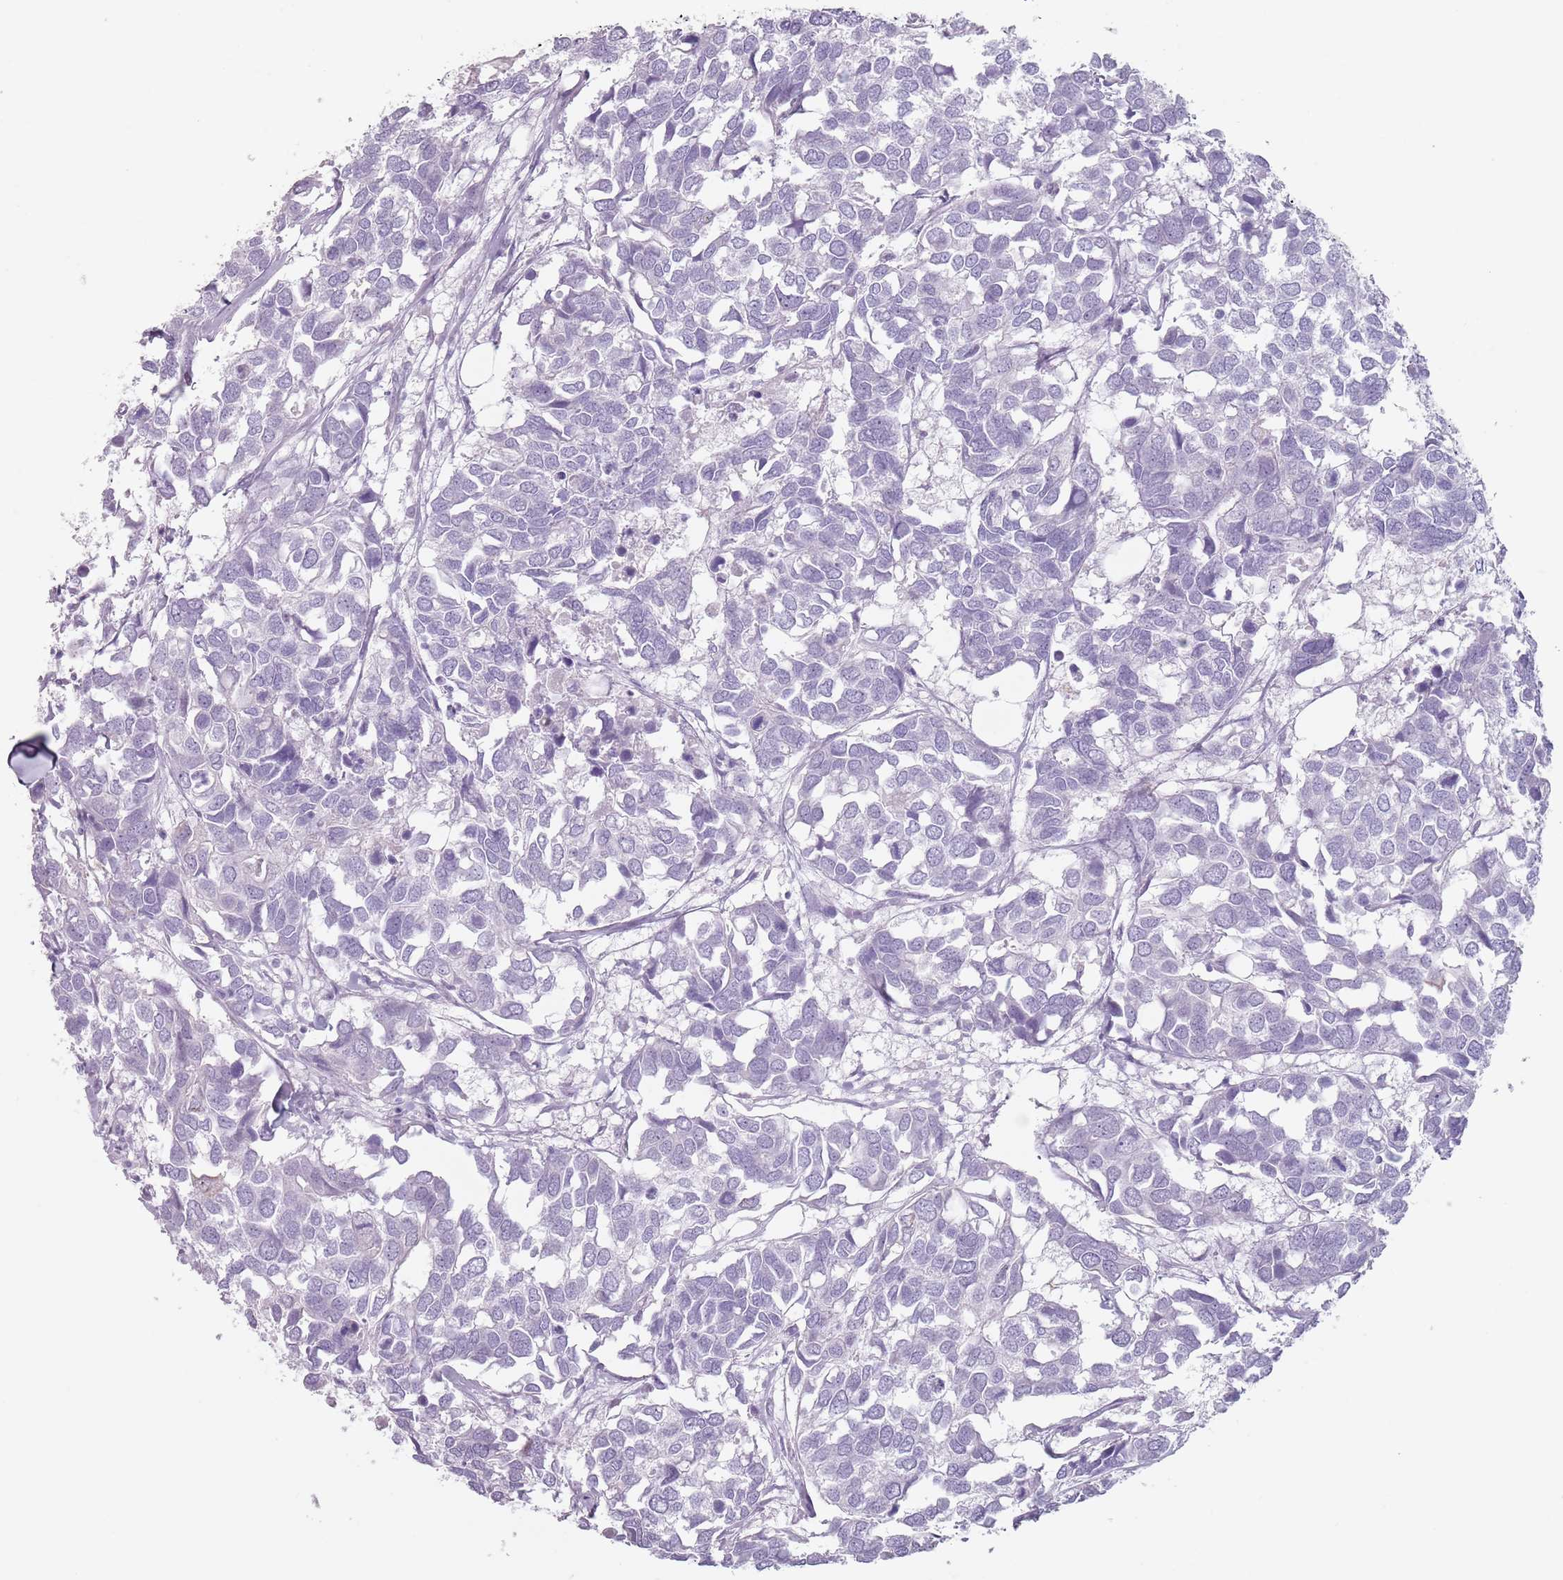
{"staining": {"intensity": "negative", "quantity": "none", "location": "none"}, "tissue": "breast cancer", "cell_type": "Tumor cells", "image_type": "cancer", "snomed": [{"axis": "morphology", "description": "Duct carcinoma"}, {"axis": "topography", "description": "Breast"}], "caption": "Tumor cells are negative for brown protein staining in infiltrating ductal carcinoma (breast).", "gene": "ZNF584", "patient": {"sex": "female", "age": 83}}